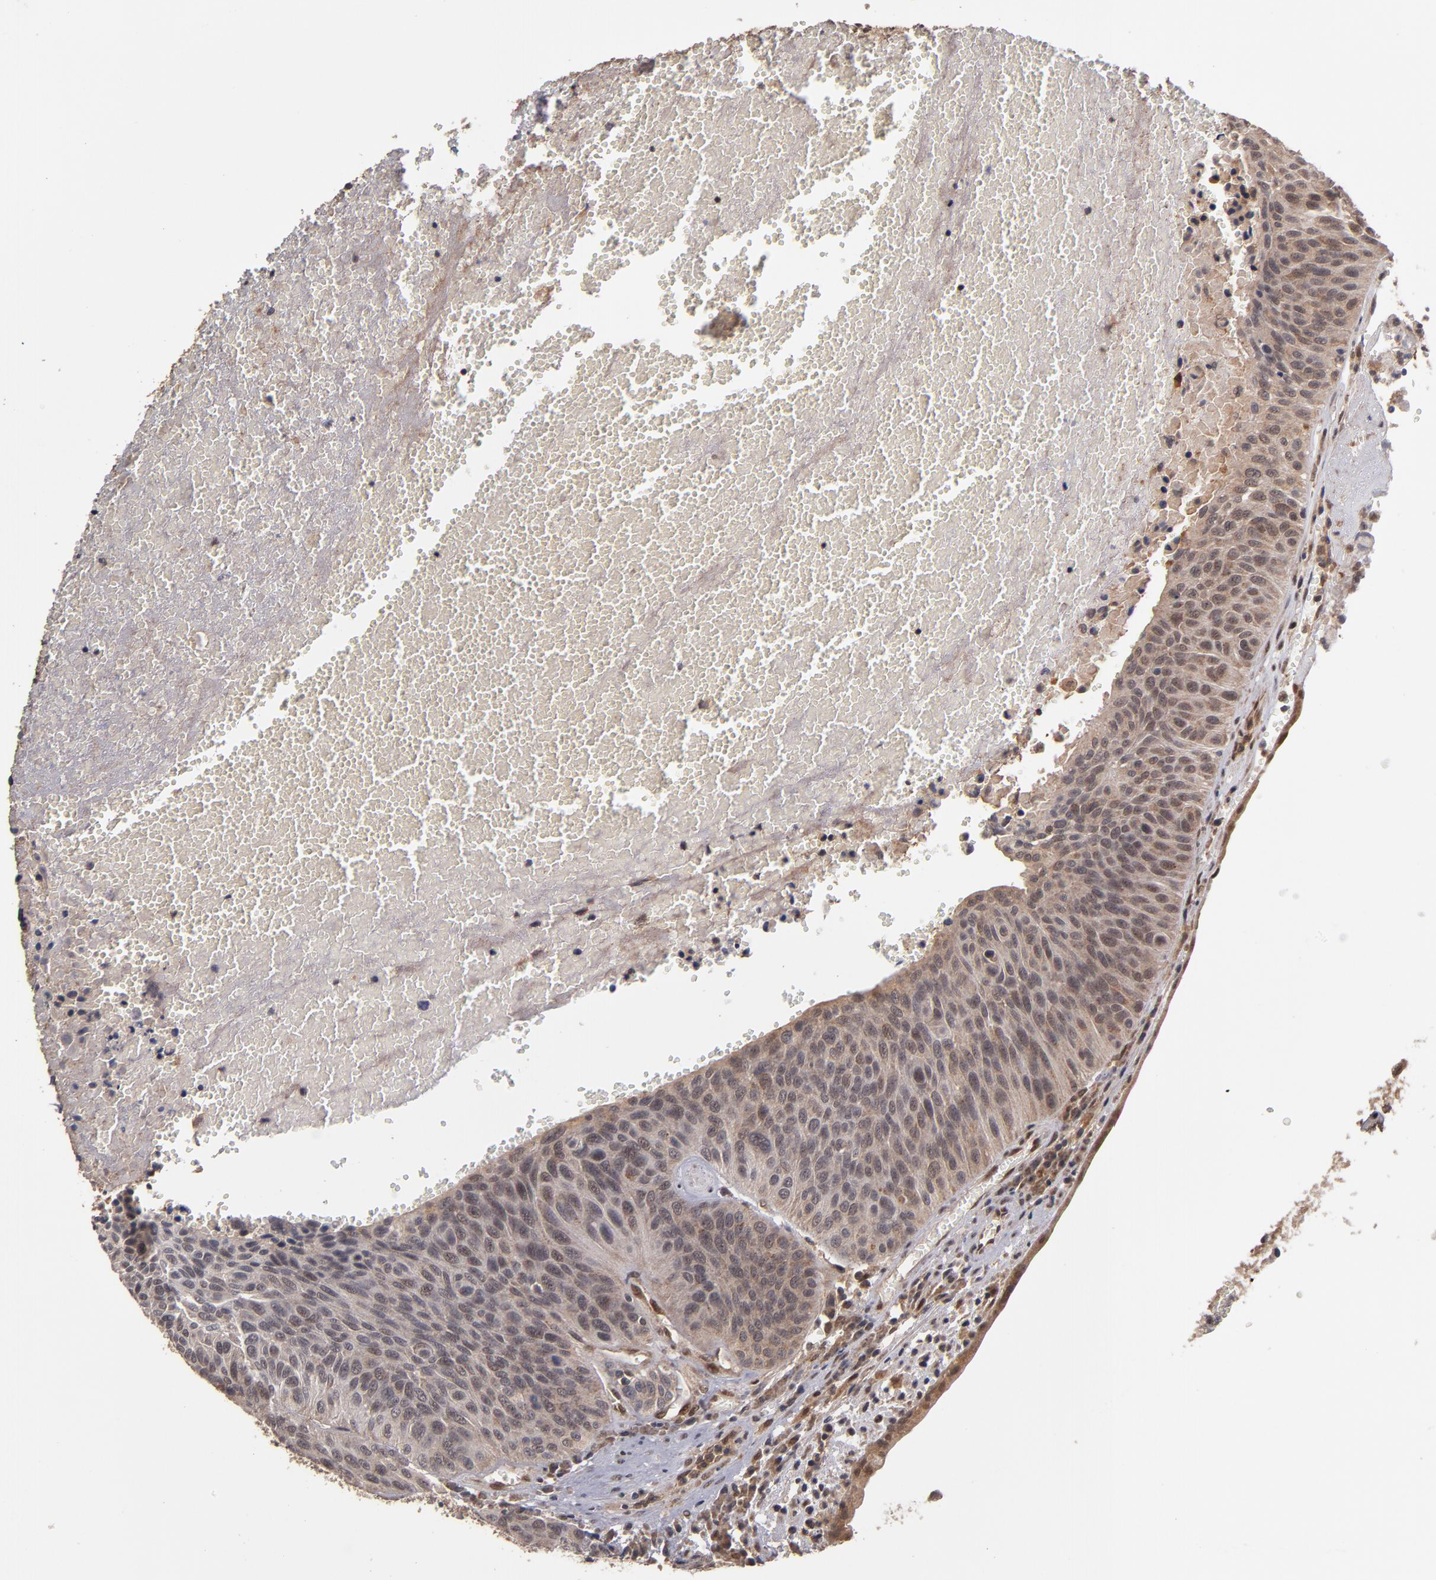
{"staining": {"intensity": "weak", "quantity": "25%-75%", "location": "cytoplasmic/membranous"}, "tissue": "urothelial cancer", "cell_type": "Tumor cells", "image_type": "cancer", "snomed": [{"axis": "morphology", "description": "Urothelial carcinoma, High grade"}, {"axis": "topography", "description": "Urinary bladder"}], "caption": "A low amount of weak cytoplasmic/membranous staining is seen in about 25%-75% of tumor cells in urothelial cancer tissue.", "gene": "CUL5", "patient": {"sex": "male", "age": 66}}